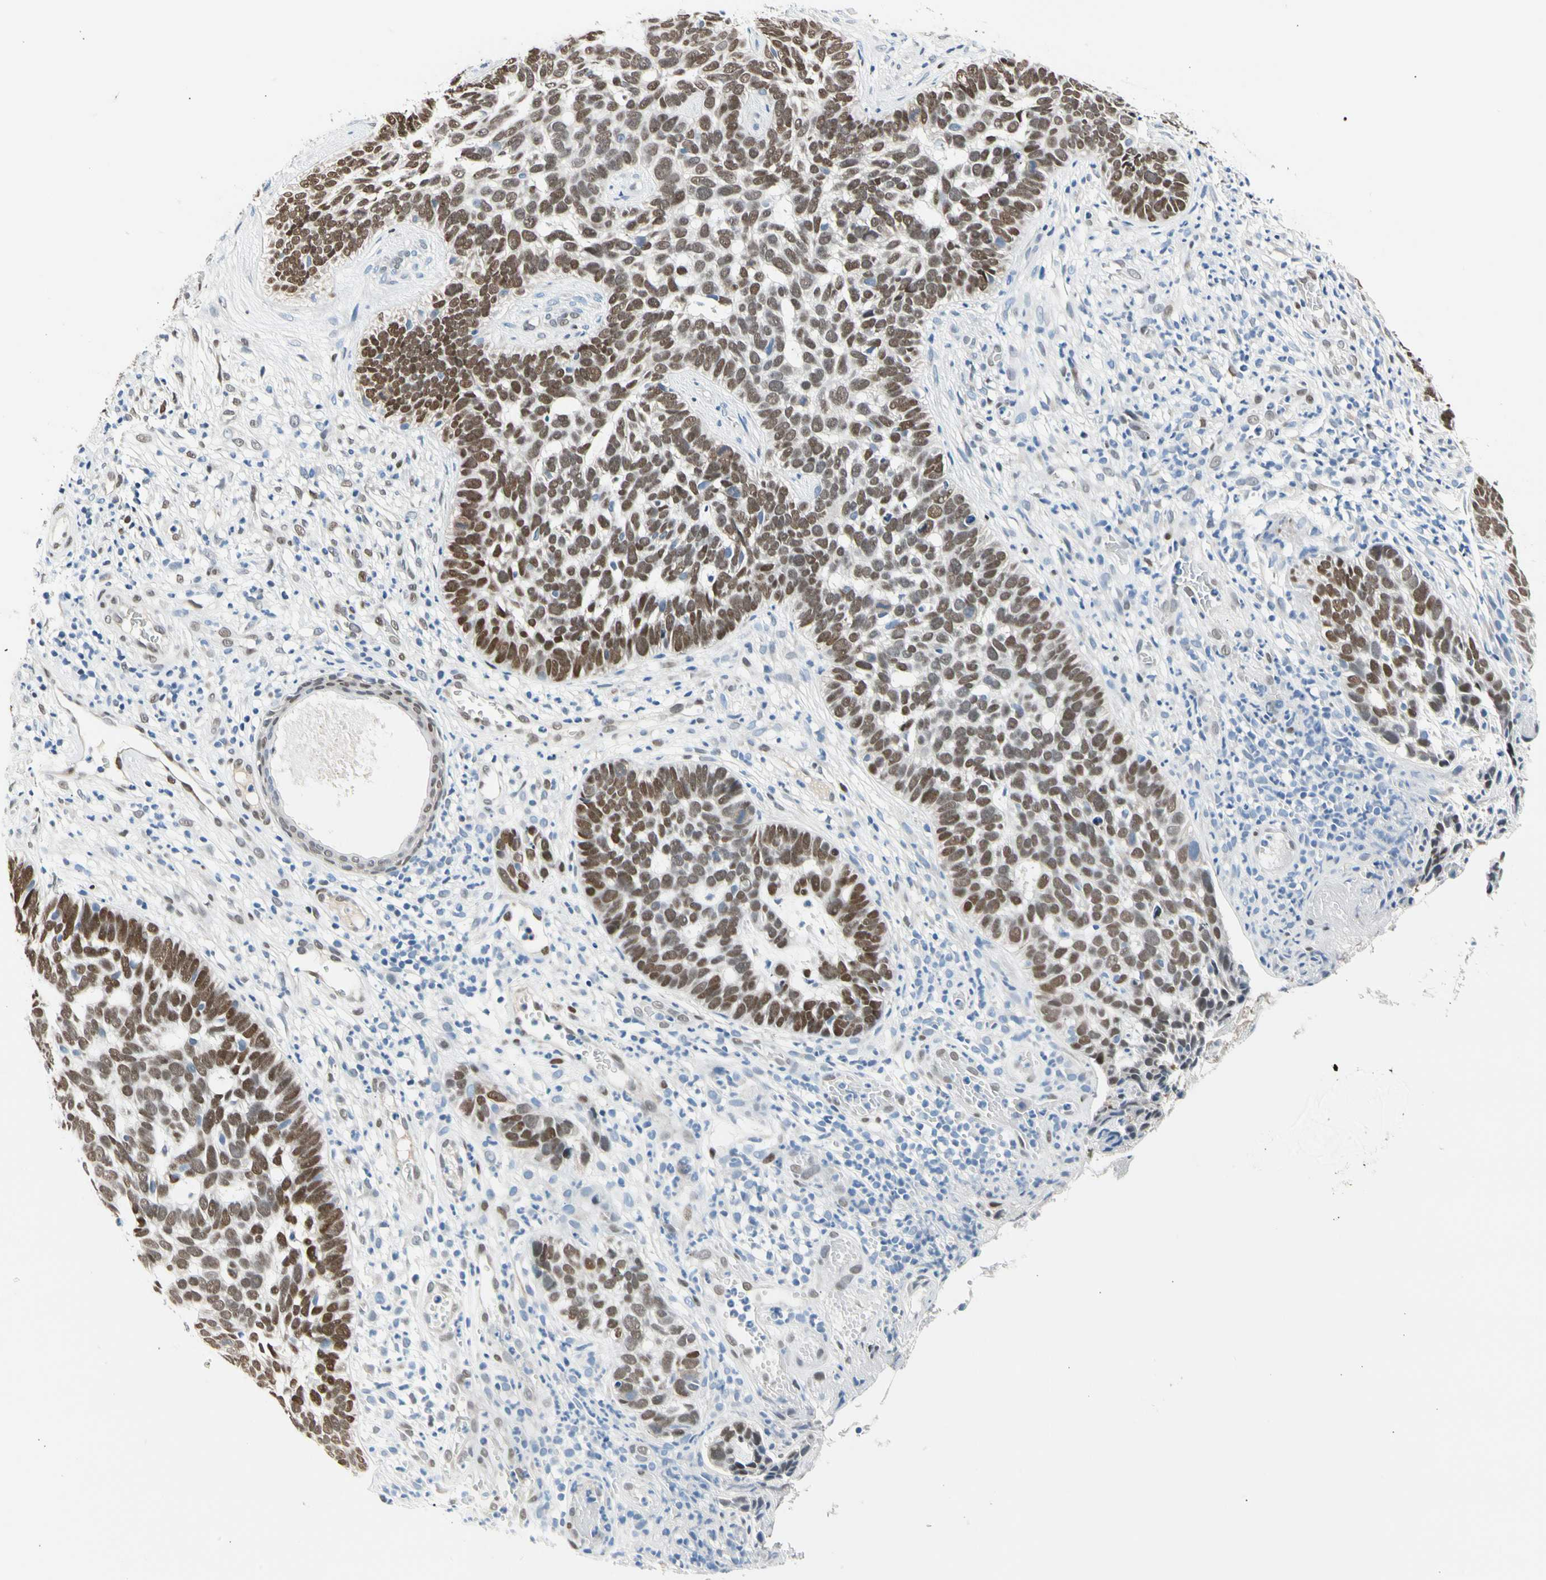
{"staining": {"intensity": "moderate", "quantity": ">75%", "location": "nuclear"}, "tissue": "skin cancer", "cell_type": "Tumor cells", "image_type": "cancer", "snomed": [{"axis": "morphology", "description": "Basal cell carcinoma"}, {"axis": "topography", "description": "Skin"}], "caption": "A photomicrograph showing moderate nuclear expression in approximately >75% of tumor cells in basal cell carcinoma (skin), as visualized by brown immunohistochemical staining.", "gene": "NFIA", "patient": {"sex": "male", "age": 87}}